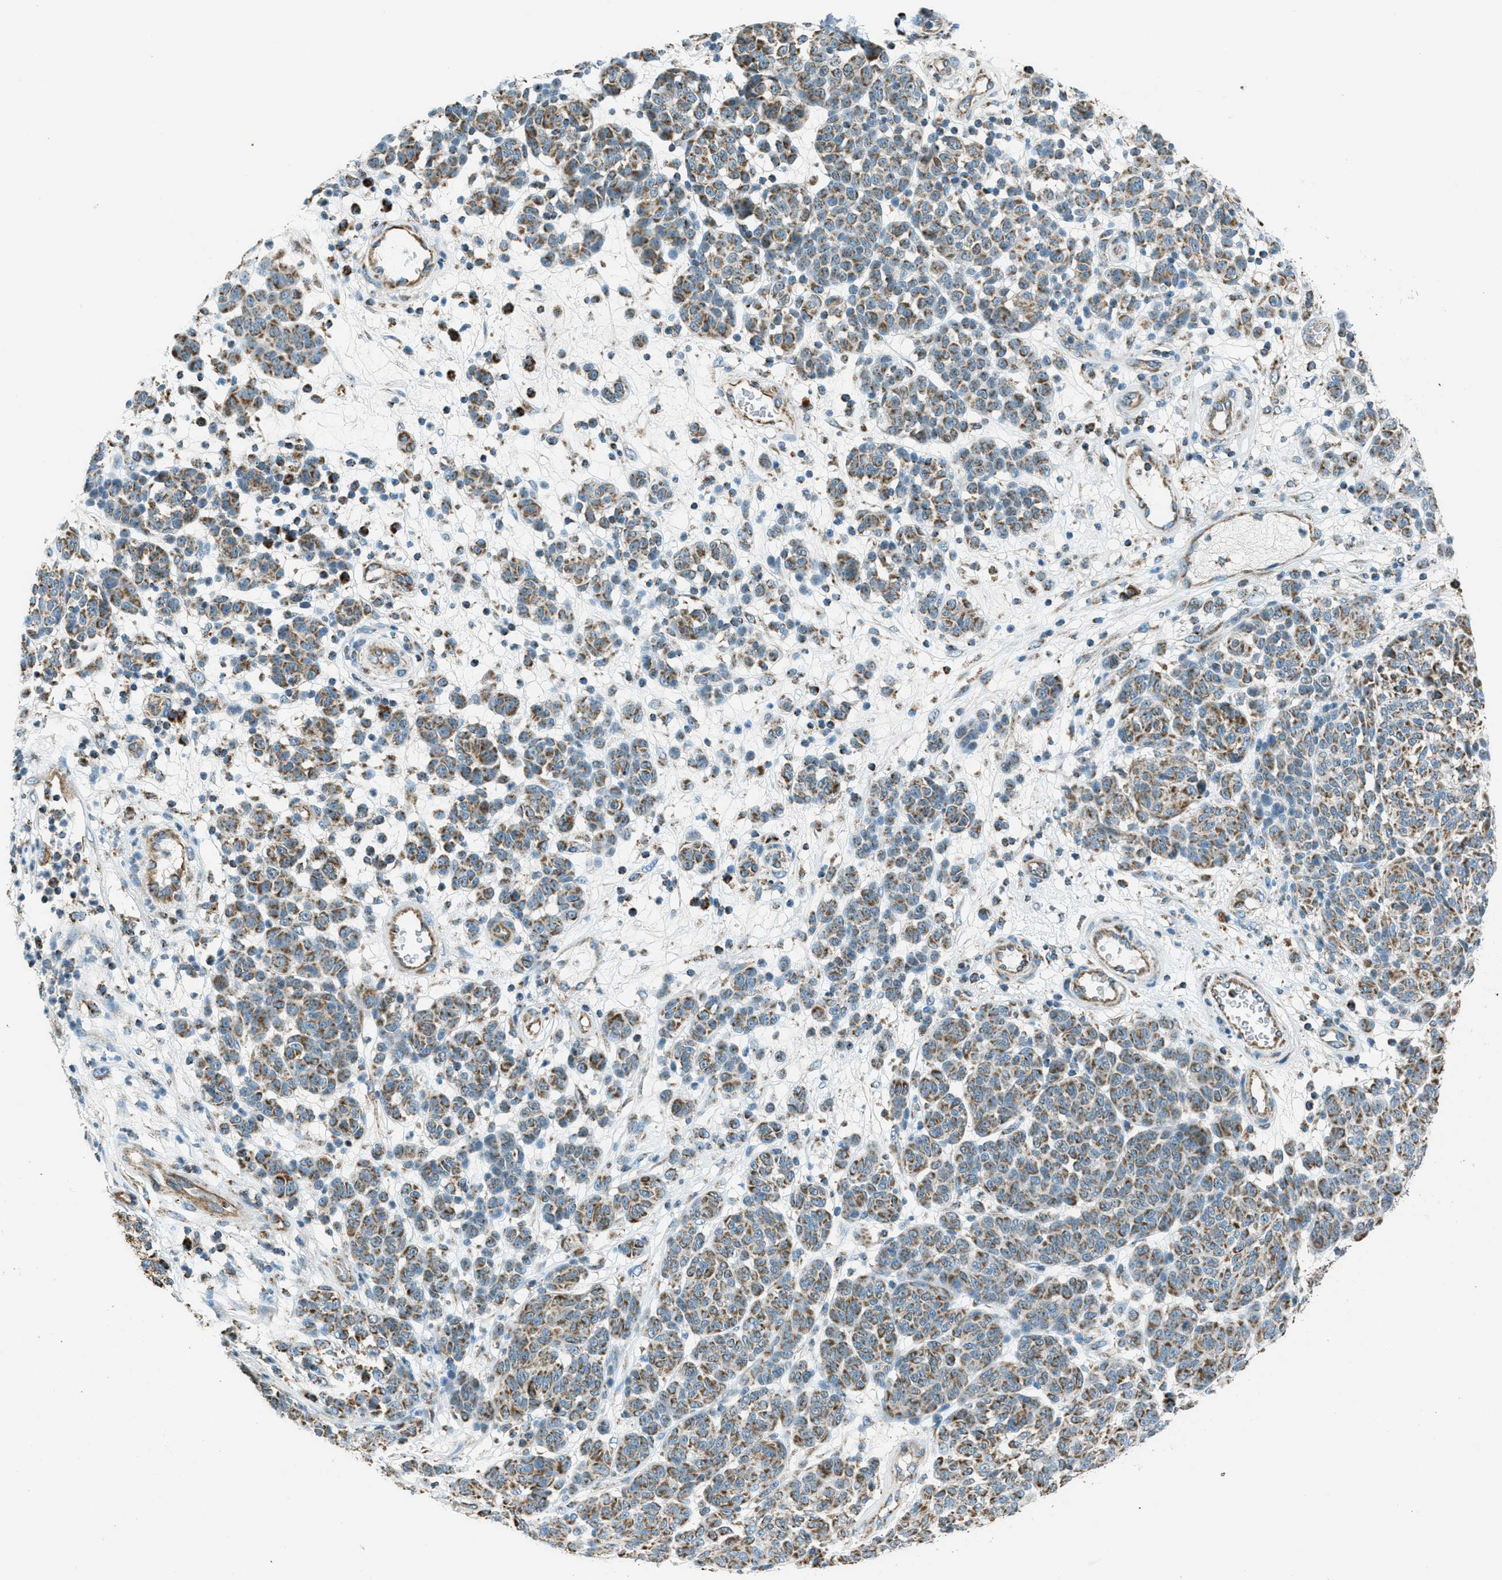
{"staining": {"intensity": "moderate", "quantity": ">75%", "location": "cytoplasmic/membranous"}, "tissue": "melanoma", "cell_type": "Tumor cells", "image_type": "cancer", "snomed": [{"axis": "morphology", "description": "Malignant melanoma, NOS"}, {"axis": "topography", "description": "Skin"}], "caption": "Brown immunohistochemical staining in human malignant melanoma displays moderate cytoplasmic/membranous positivity in approximately >75% of tumor cells.", "gene": "CHST15", "patient": {"sex": "male", "age": 59}}